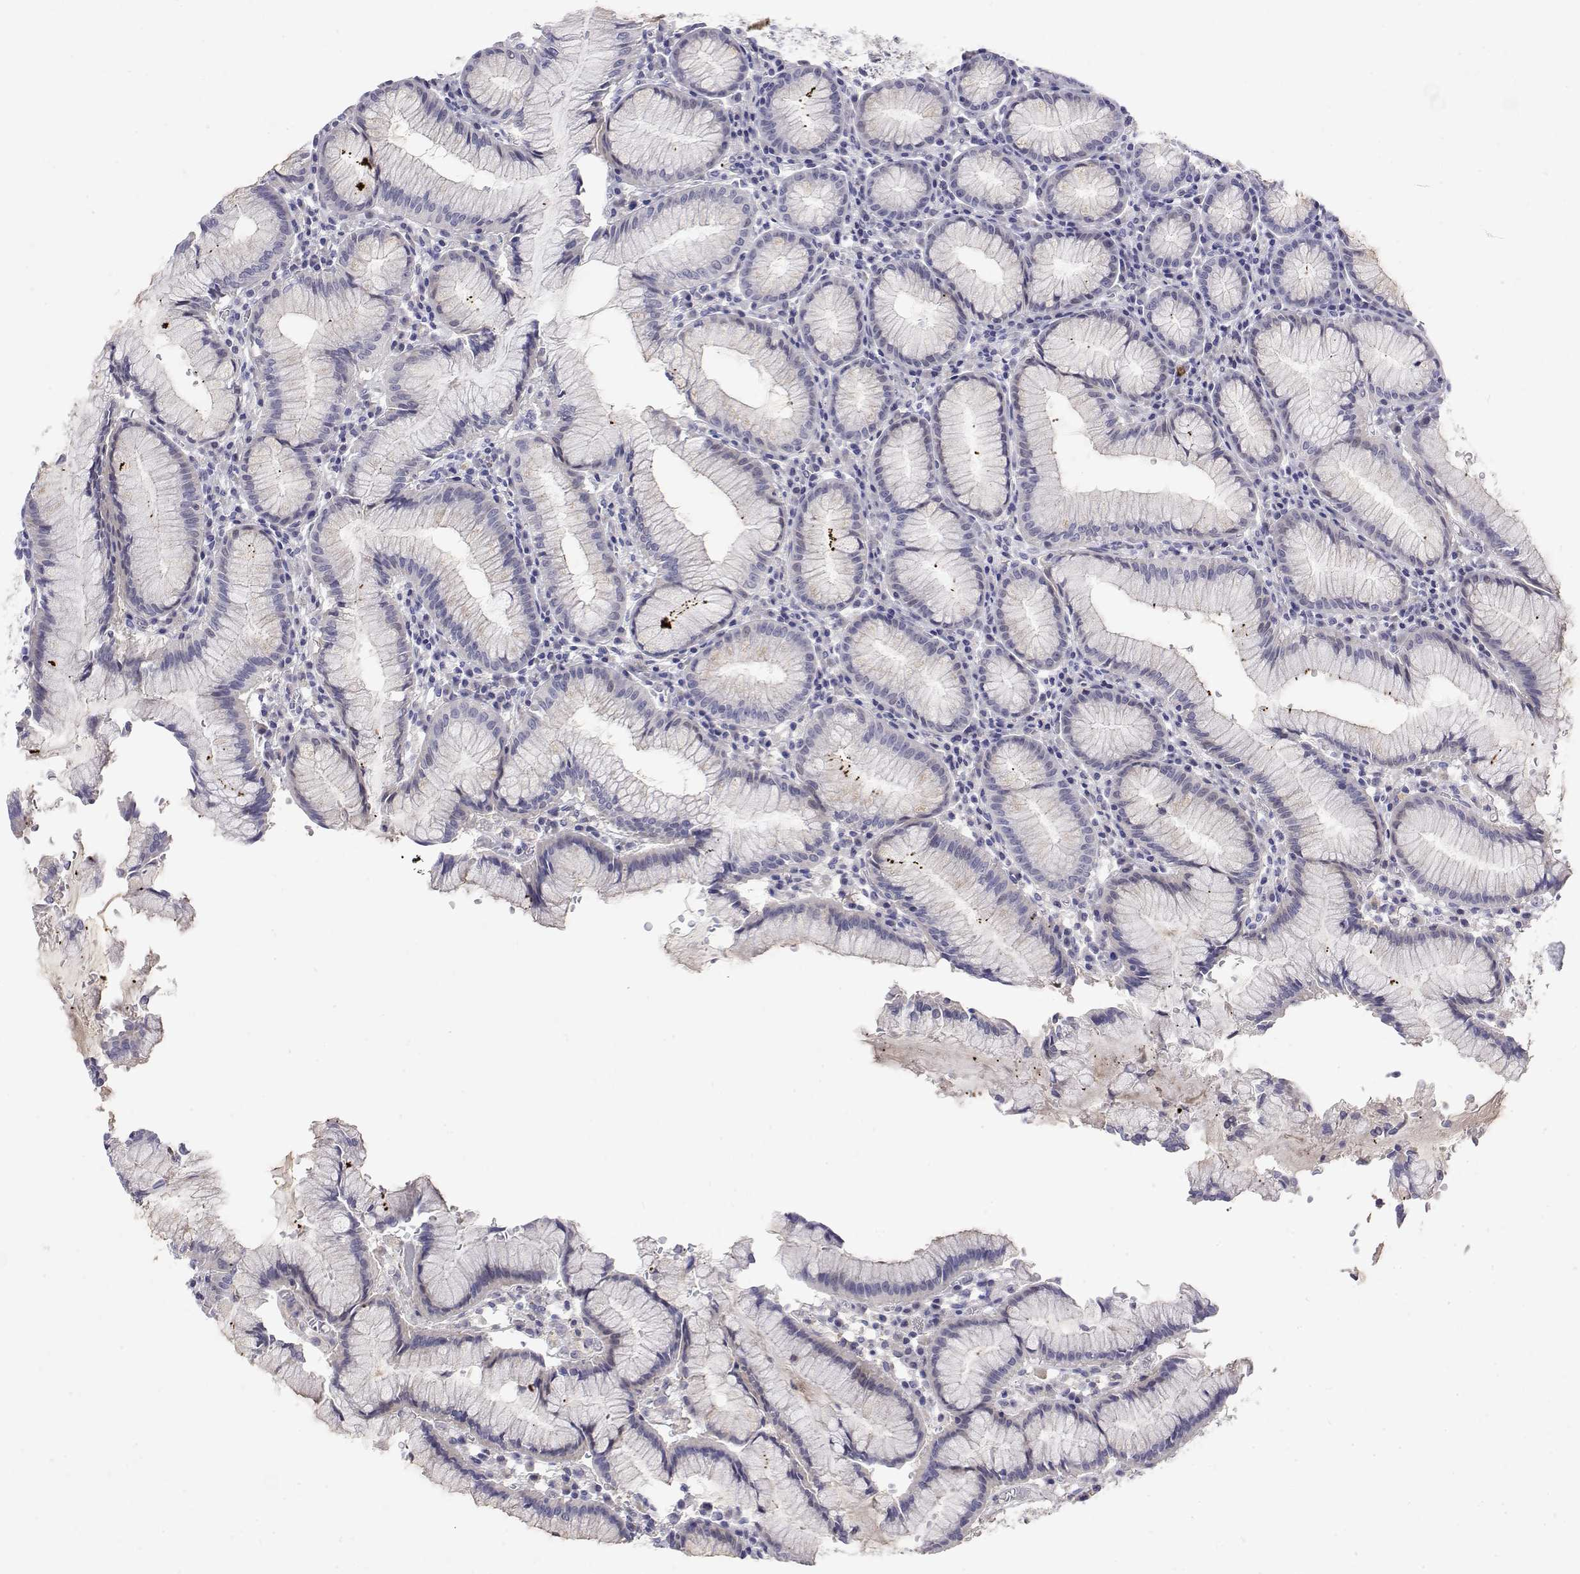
{"staining": {"intensity": "negative", "quantity": "none", "location": "none"}, "tissue": "stomach", "cell_type": "Glandular cells", "image_type": "normal", "snomed": [{"axis": "morphology", "description": "Normal tissue, NOS"}, {"axis": "topography", "description": "Stomach"}], "caption": "Immunohistochemical staining of normal stomach exhibits no significant positivity in glandular cells. The staining is performed using DAB (3,3'-diaminobenzidine) brown chromogen with nuclei counter-stained in using hematoxylin.", "gene": "GGACT", "patient": {"sex": "male", "age": 55}}